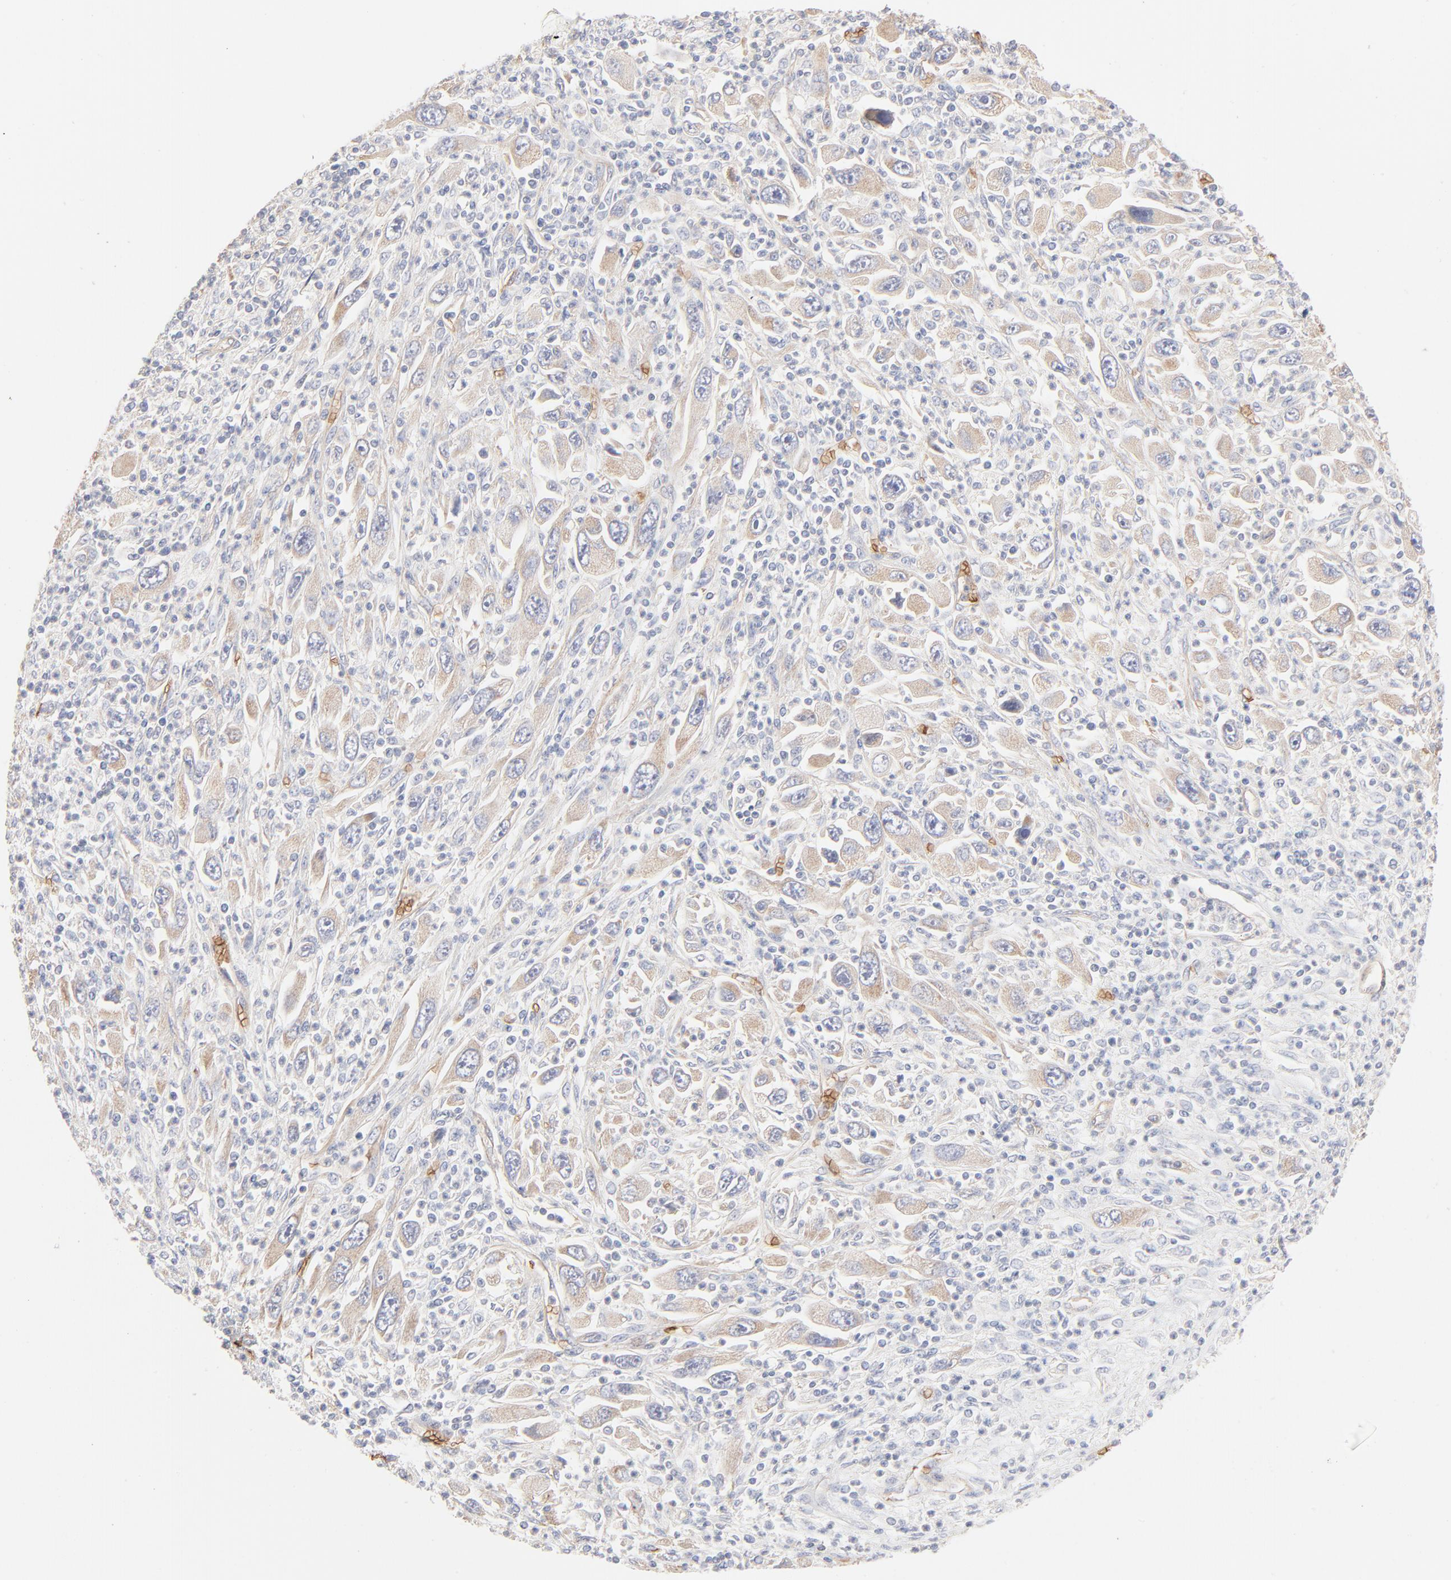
{"staining": {"intensity": "negative", "quantity": "none", "location": "none"}, "tissue": "melanoma", "cell_type": "Tumor cells", "image_type": "cancer", "snomed": [{"axis": "morphology", "description": "Malignant melanoma, Metastatic site"}, {"axis": "topography", "description": "Skin"}], "caption": "Malignant melanoma (metastatic site) stained for a protein using IHC demonstrates no expression tumor cells.", "gene": "SPTB", "patient": {"sex": "female", "age": 56}}